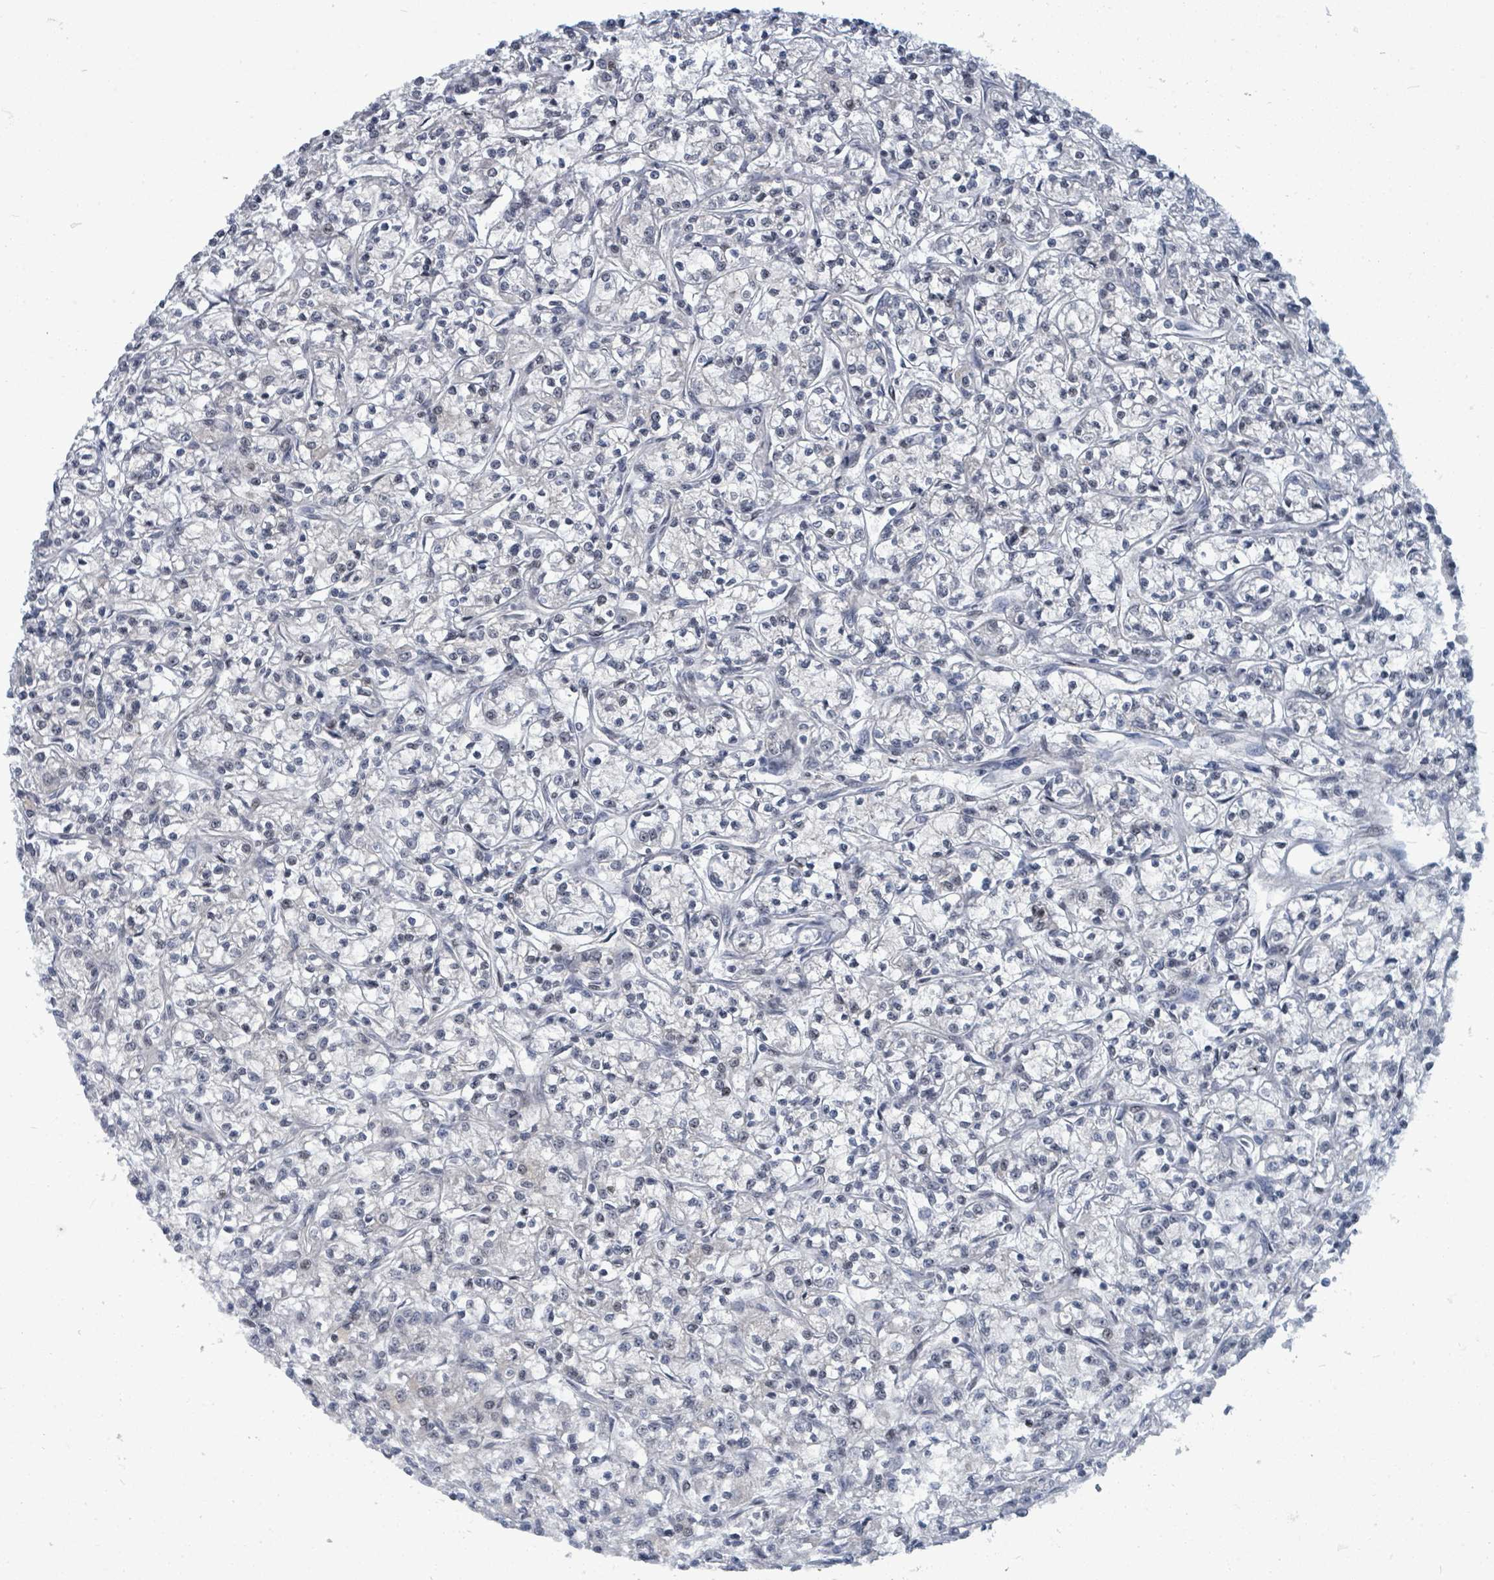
{"staining": {"intensity": "negative", "quantity": "none", "location": "none"}, "tissue": "renal cancer", "cell_type": "Tumor cells", "image_type": "cancer", "snomed": [{"axis": "morphology", "description": "Adenocarcinoma, NOS"}, {"axis": "topography", "description": "Kidney"}], "caption": "DAB (3,3'-diaminobenzidine) immunohistochemical staining of human renal cancer demonstrates no significant expression in tumor cells.", "gene": "UCK1", "patient": {"sex": "female", "age": 59}}